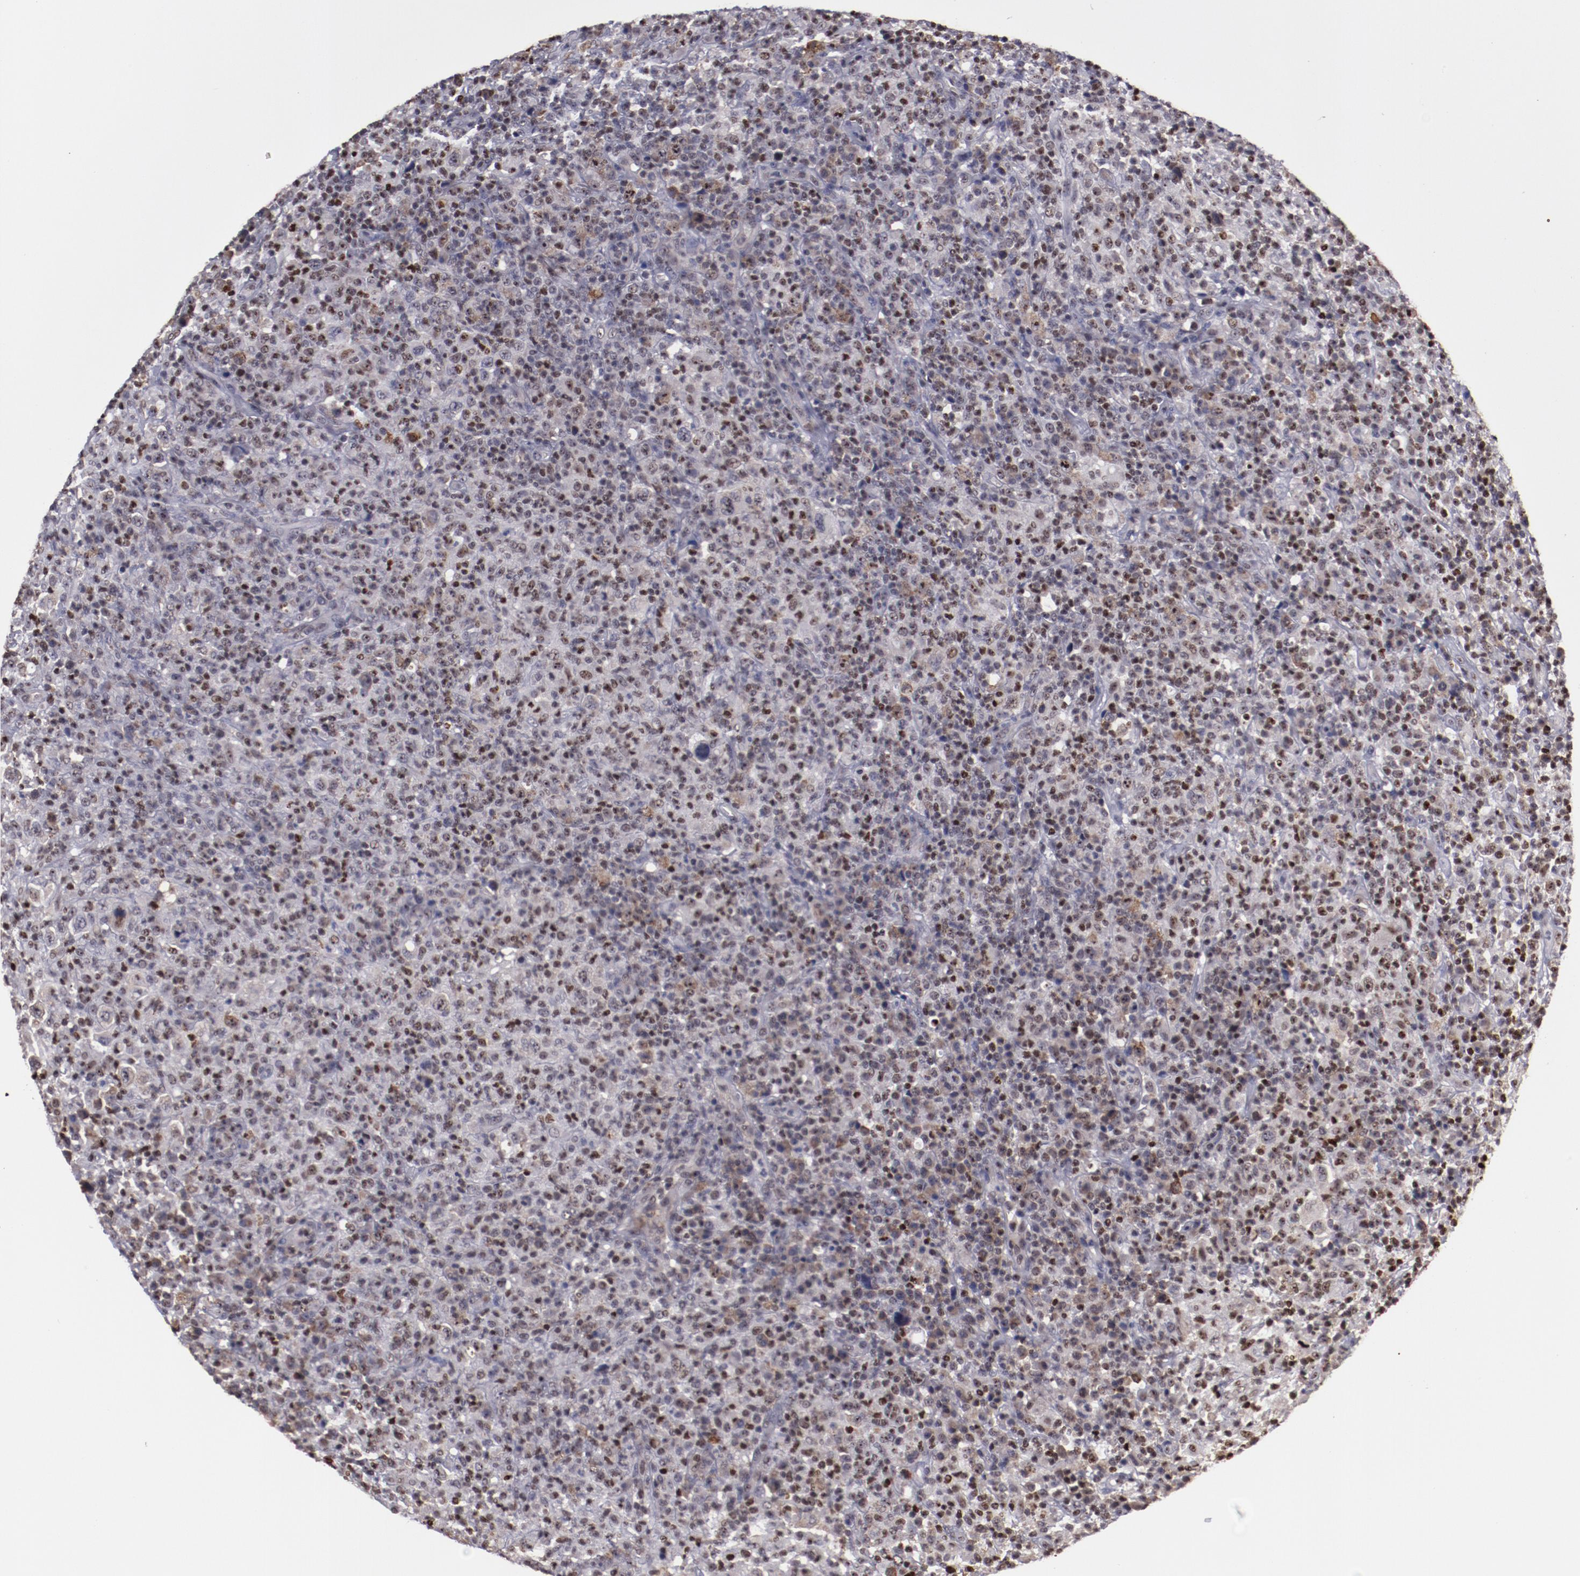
{"staining": {"intensity": "moderate", "quantity": "25%-75%", "location": "nuclear"}, "tissue": "lymphoma", "cell_type": "Tumor cells", "image_type": "cancer", "snomed": [{"axis": "morphology", "description": "Hodgkin's disease, NOS"}, {"axis": "topography", "description": "Lymph node"}], "caption": "Hodgkin's disease stained with a brown dye displays moderate nuclear positive expression in approximately 25%-75% of tumor cells.", "gene": "DDX24", "patient": {"sex": "male", "age": 65}}